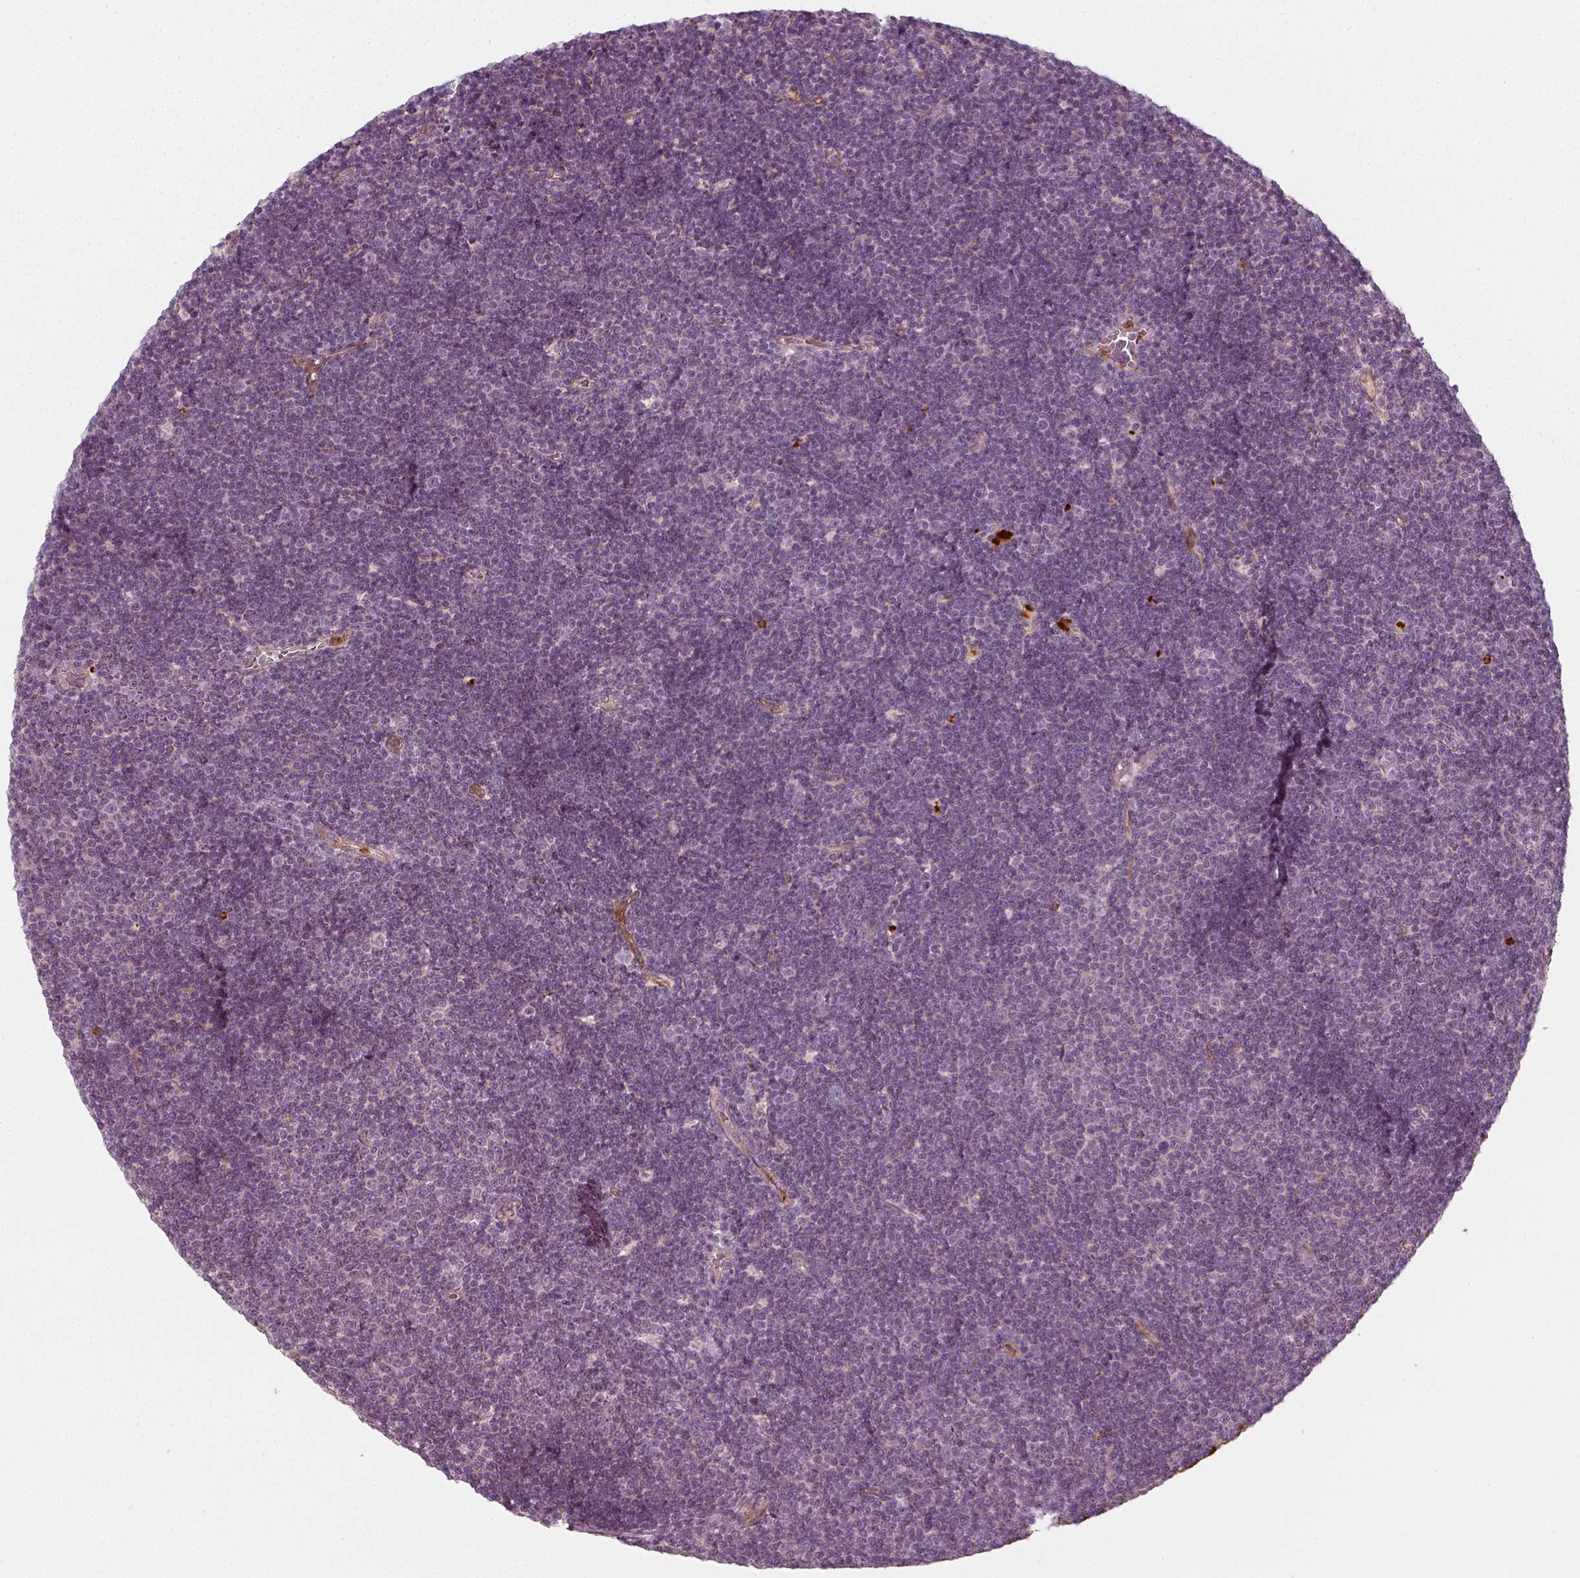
{"staining": {"intensity": "negative", "quantity": "none", "location": "none"}, "tissue": "lymphoma", "cell_type": "Tumor cells", "image_type": "cancer", "snomed": [{"axis": "morphology", "description": "Malignant lymphoma, non-Hodgkin's type, Low grade"}, {"axis": "topography", "description": "Brain"}], "caption": "High power microscopy histopathology image of an immunohistochemistry photomicrograph of lymphoma, revealing no significant positivity in tumor cells.", "gene": "NPTN", "patient": {"sex": "female", "age": 66}}